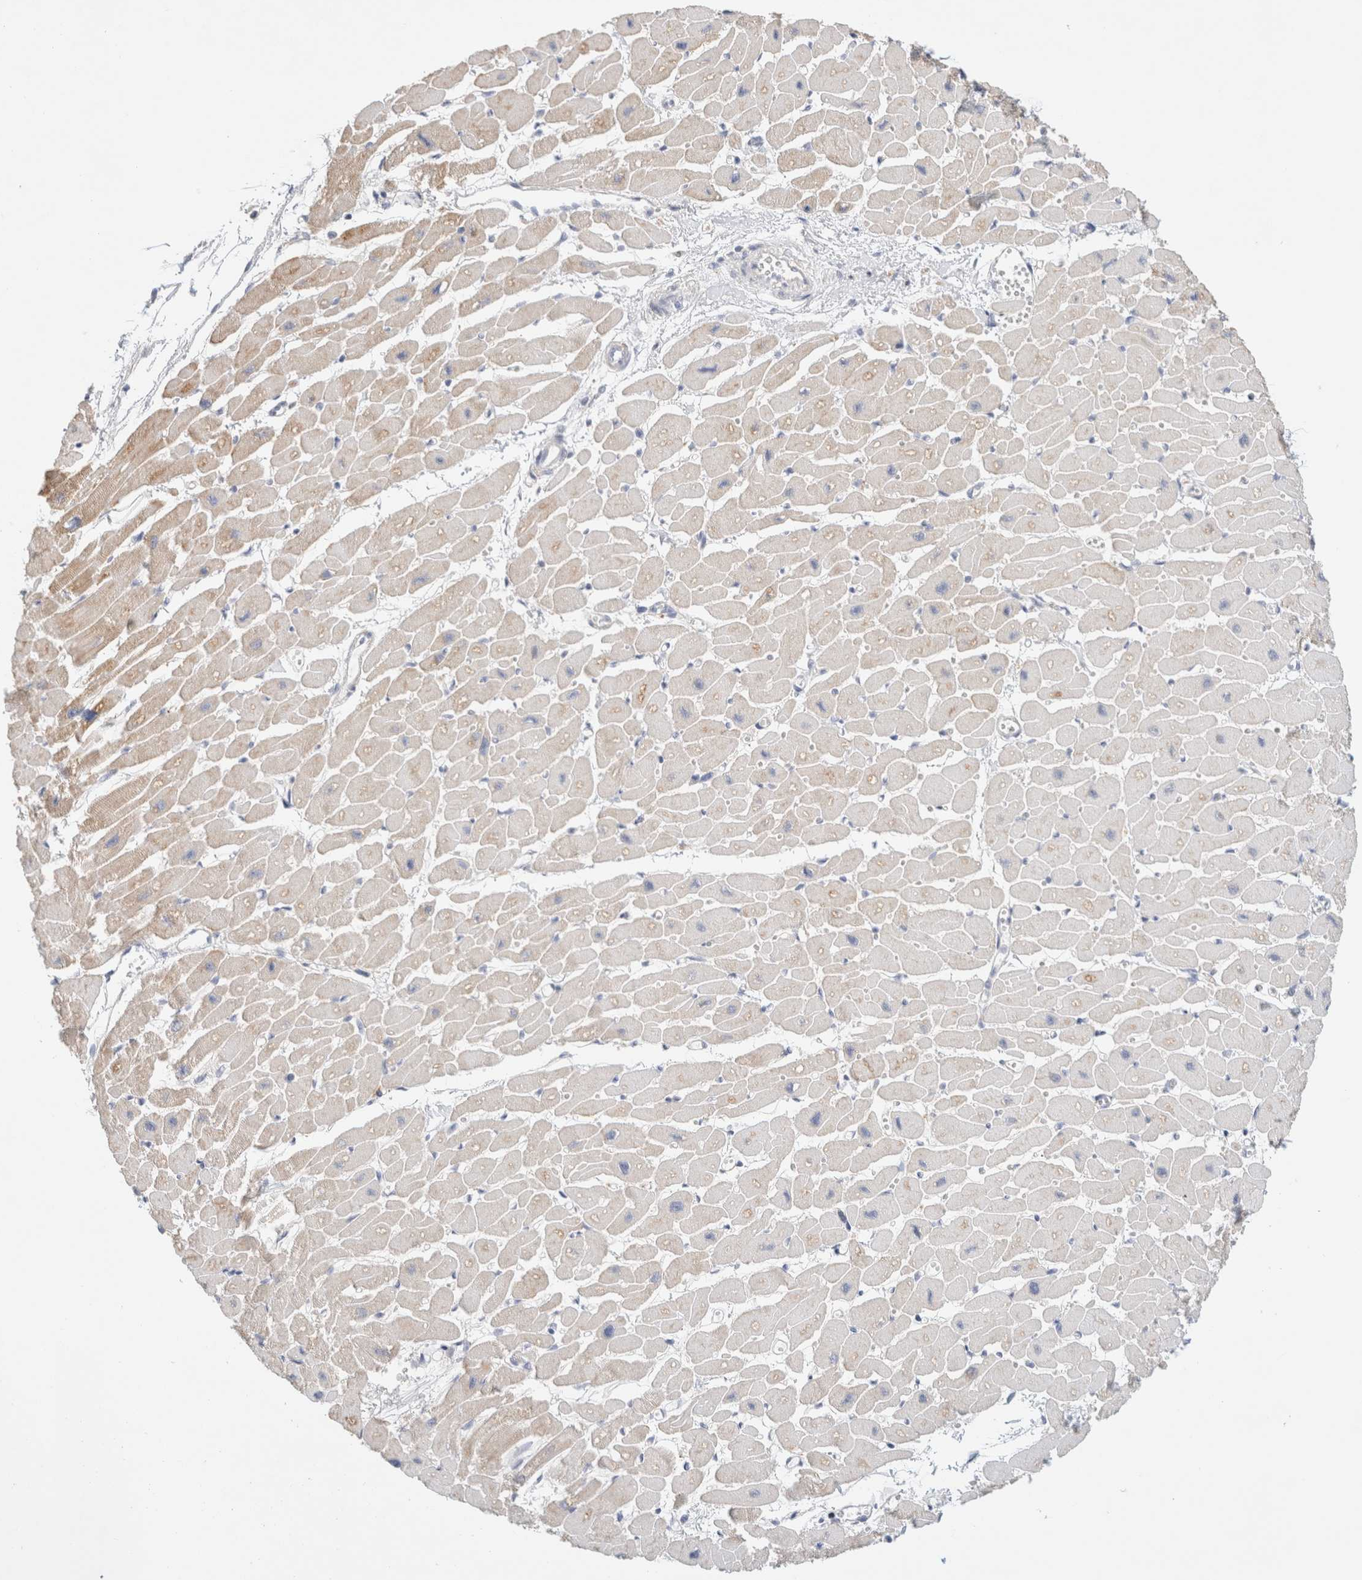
{"staining": {"intensity": "moderate", "quantity": "25%-75%", "location": "cytoplasmic/membranous"}, "tissue": "heart muscle", "cell_type": "Cardiomyocytes", "image_type": "normal", "snomed": [{"axis": "morphology", "description": "Normal tissue, NOS"}, {"axis": "topography", "description": "Heart"}], "caption": "This micrograph demonstrates immunohistochemistry (IHC) staining of unremarkable heart muscle, with medium moderate cytoplasmic/membranous staining in about 25%-75% of cardiomyocytes.", "gene": "HEXD", "patient": {"sex": "female", "age": 54}}